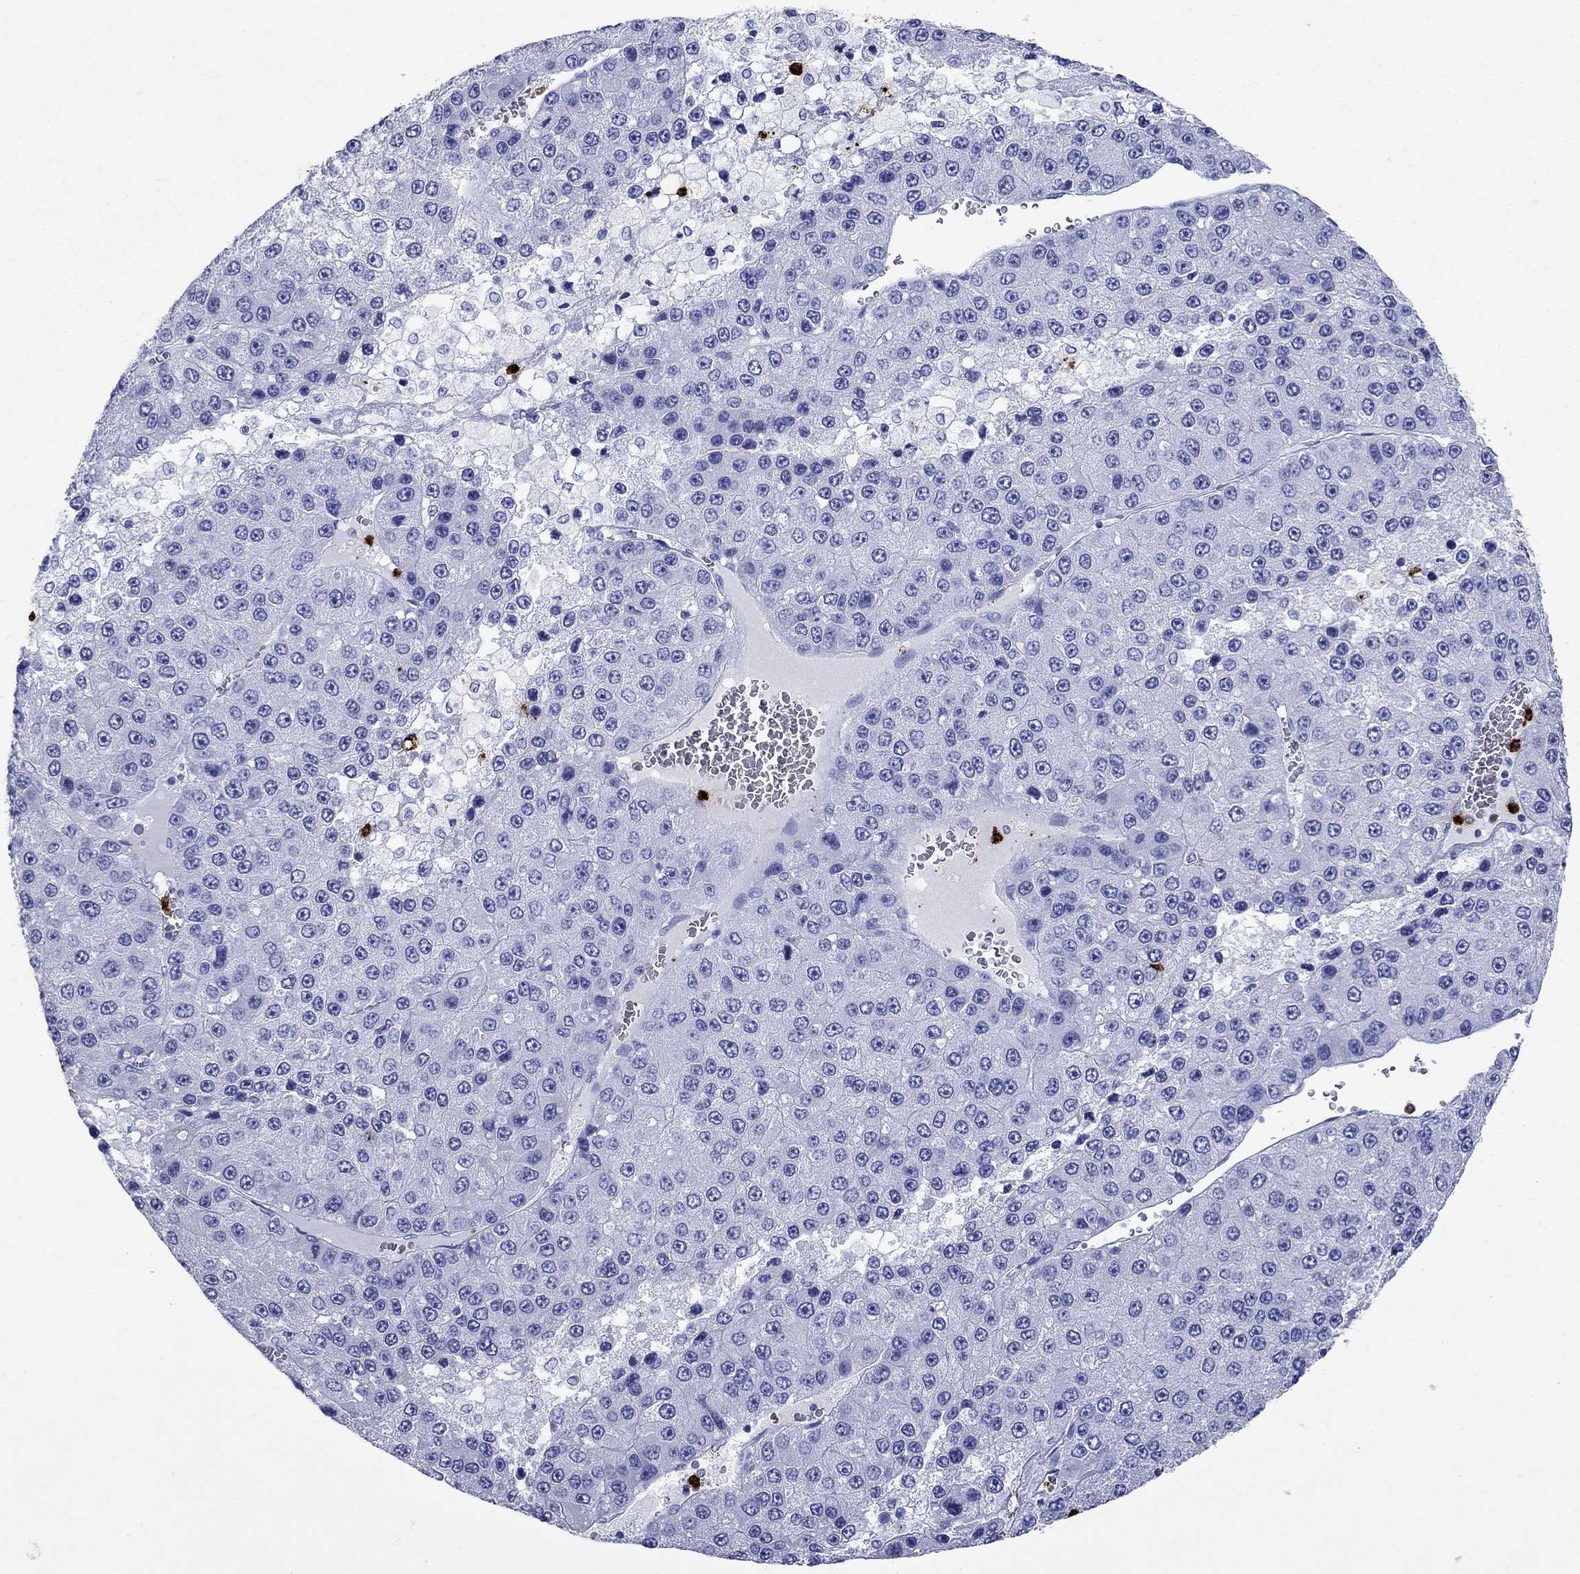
{"staining": {"intensity": "negative", "quantity": "none", "location": "none"}, "tissue": "liver cancer", "cell_type": "Tumor cells", "image_type": "cancer", "snomed": [{"axis": "morphology", "description": "Carcinoma, Hepatocellular, NOS"}, {"axis": "topography", "description": "Liver"}], "caption": "There is no significant expression in tumor cells of hepatocellular carcinoma (liver).", "gene": "AZU1", "patient": {"sex": "female", "age": 73}}